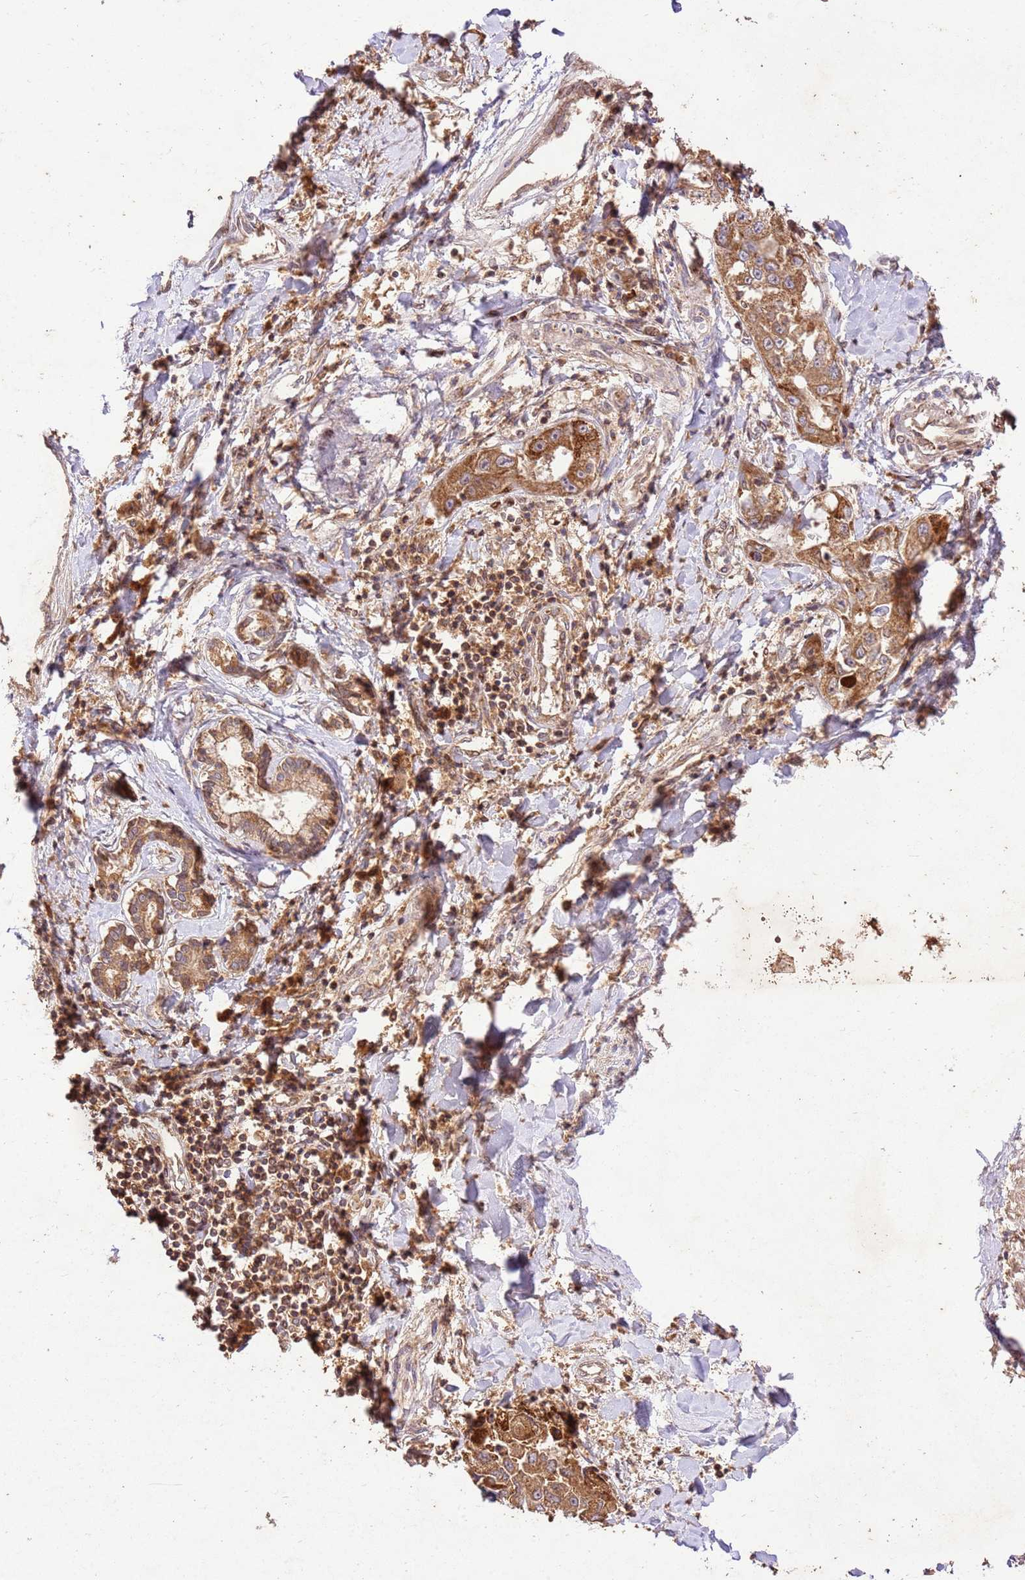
{"staining": {"intensity": "moderate", "quantity": ">75%", "location": "cytoplasmic/membranous"}, "tissue": "liver cancer", "cell_type": "Tumor cells", "image_type": "cancer", "snomed": [{"axis": "morphology", "description": "Cholangiocarcinoma"}, {"axis": "topography", "description": "Liver"}], "caption": "Protein positivity by immunohistochemistry (IHC) demonstrates moderate cytoplasmic/membranous staining in about >75% of tumor cells in cholangiocarcinoma (liver). (Brightfield microscopy of DAB IHC at high magnification).", "gene": "LRRC28", "patient": {"sex": "male", "age": 59}}